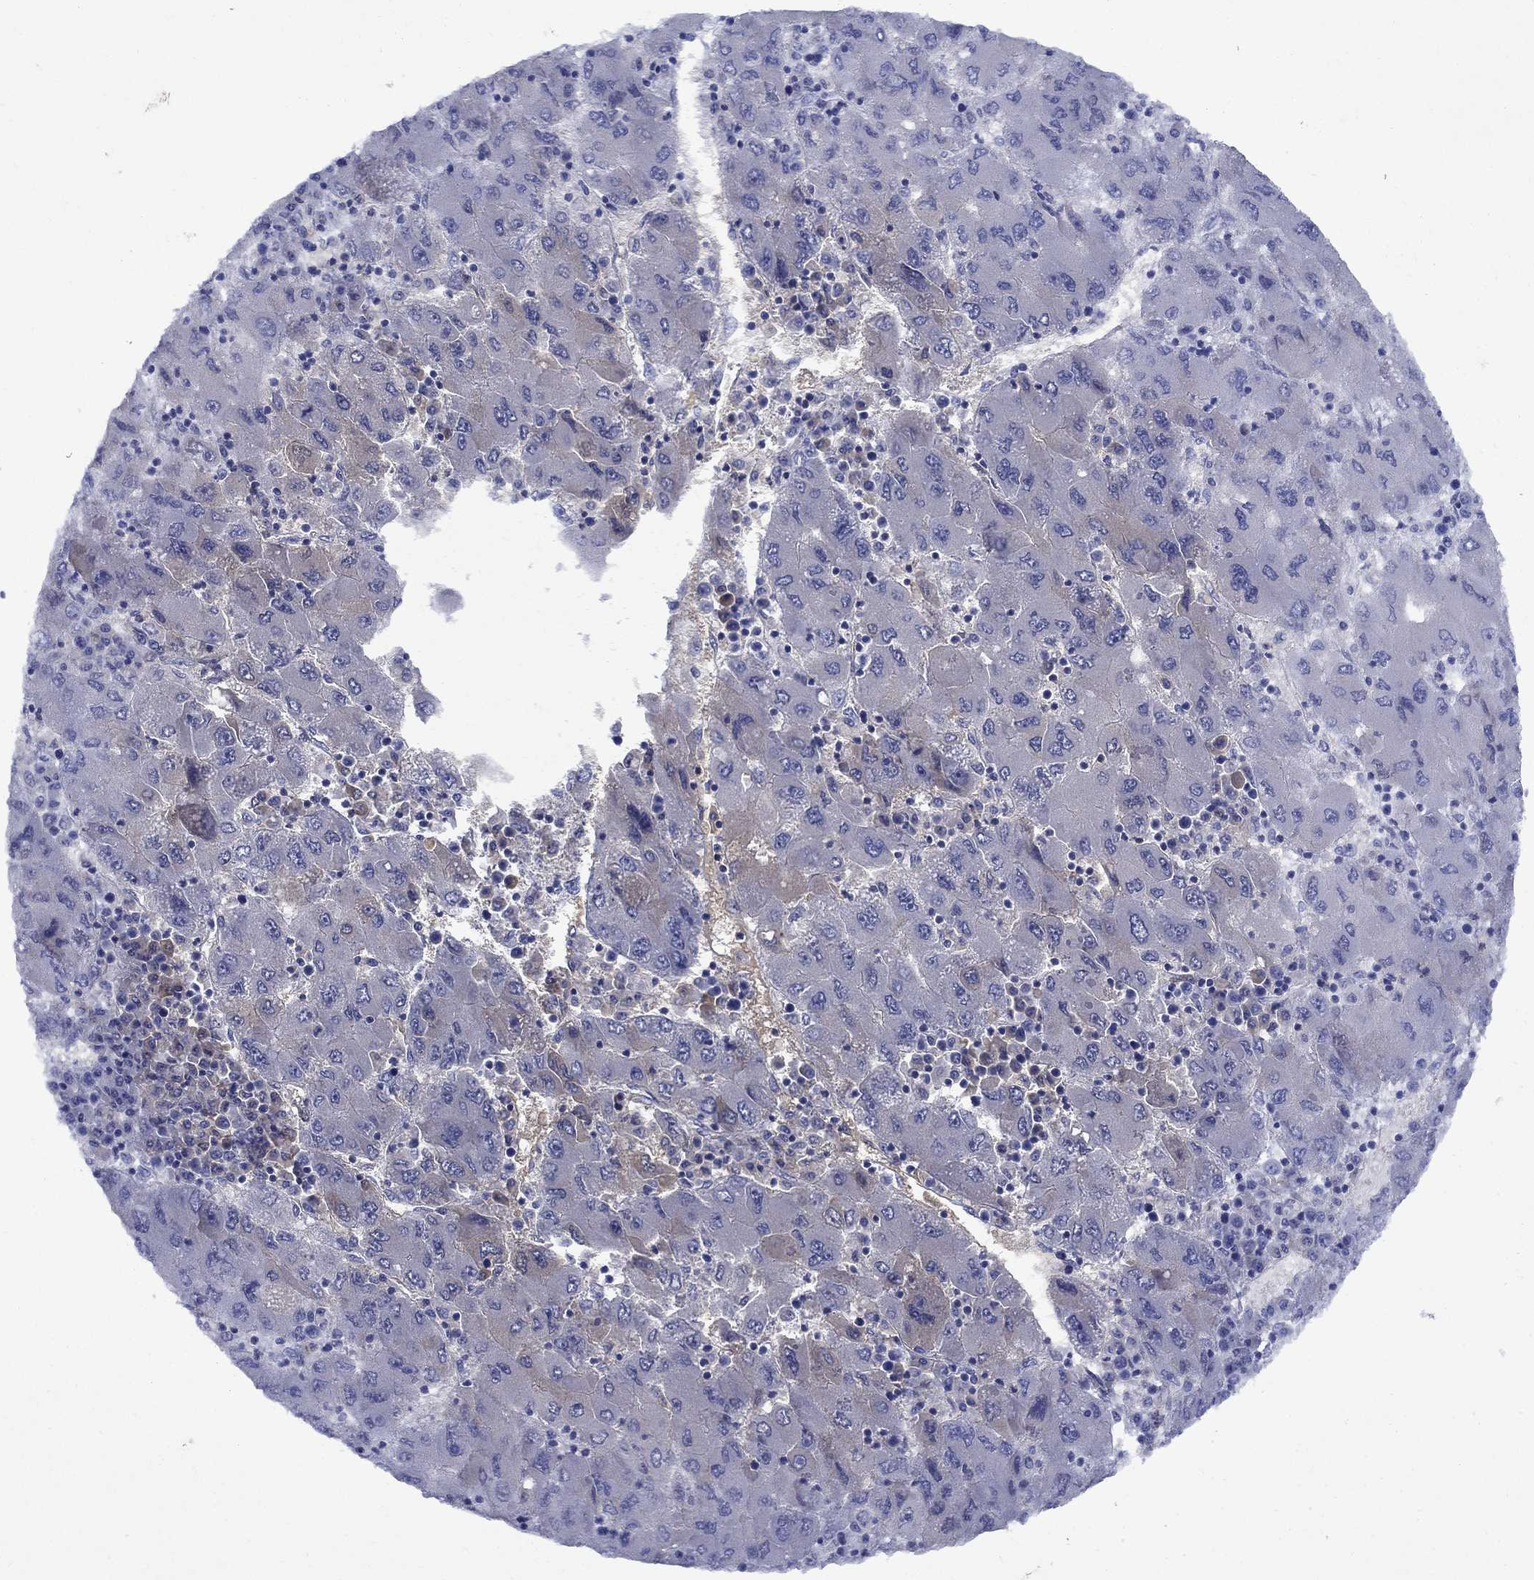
{"staining": {"intensity": "negative", "quantity": "none", "location": "none"}, "tissue": "liver cancer", "cell_type": "Tumor cells", "image_type": "cancer", "snomed": [{"axis": "morphology", "description": "Carcinoma, Hepatocellular, NOS"}, {"axis": "topography", "description": "Liver"}], "caption": "Histopathology image shows no protein positivity in tumor cells of liver cancer (hepatocellular carcinoma) tissue.", "gene": "STAB2", "patient": {"sex": "male", "age": 75}}